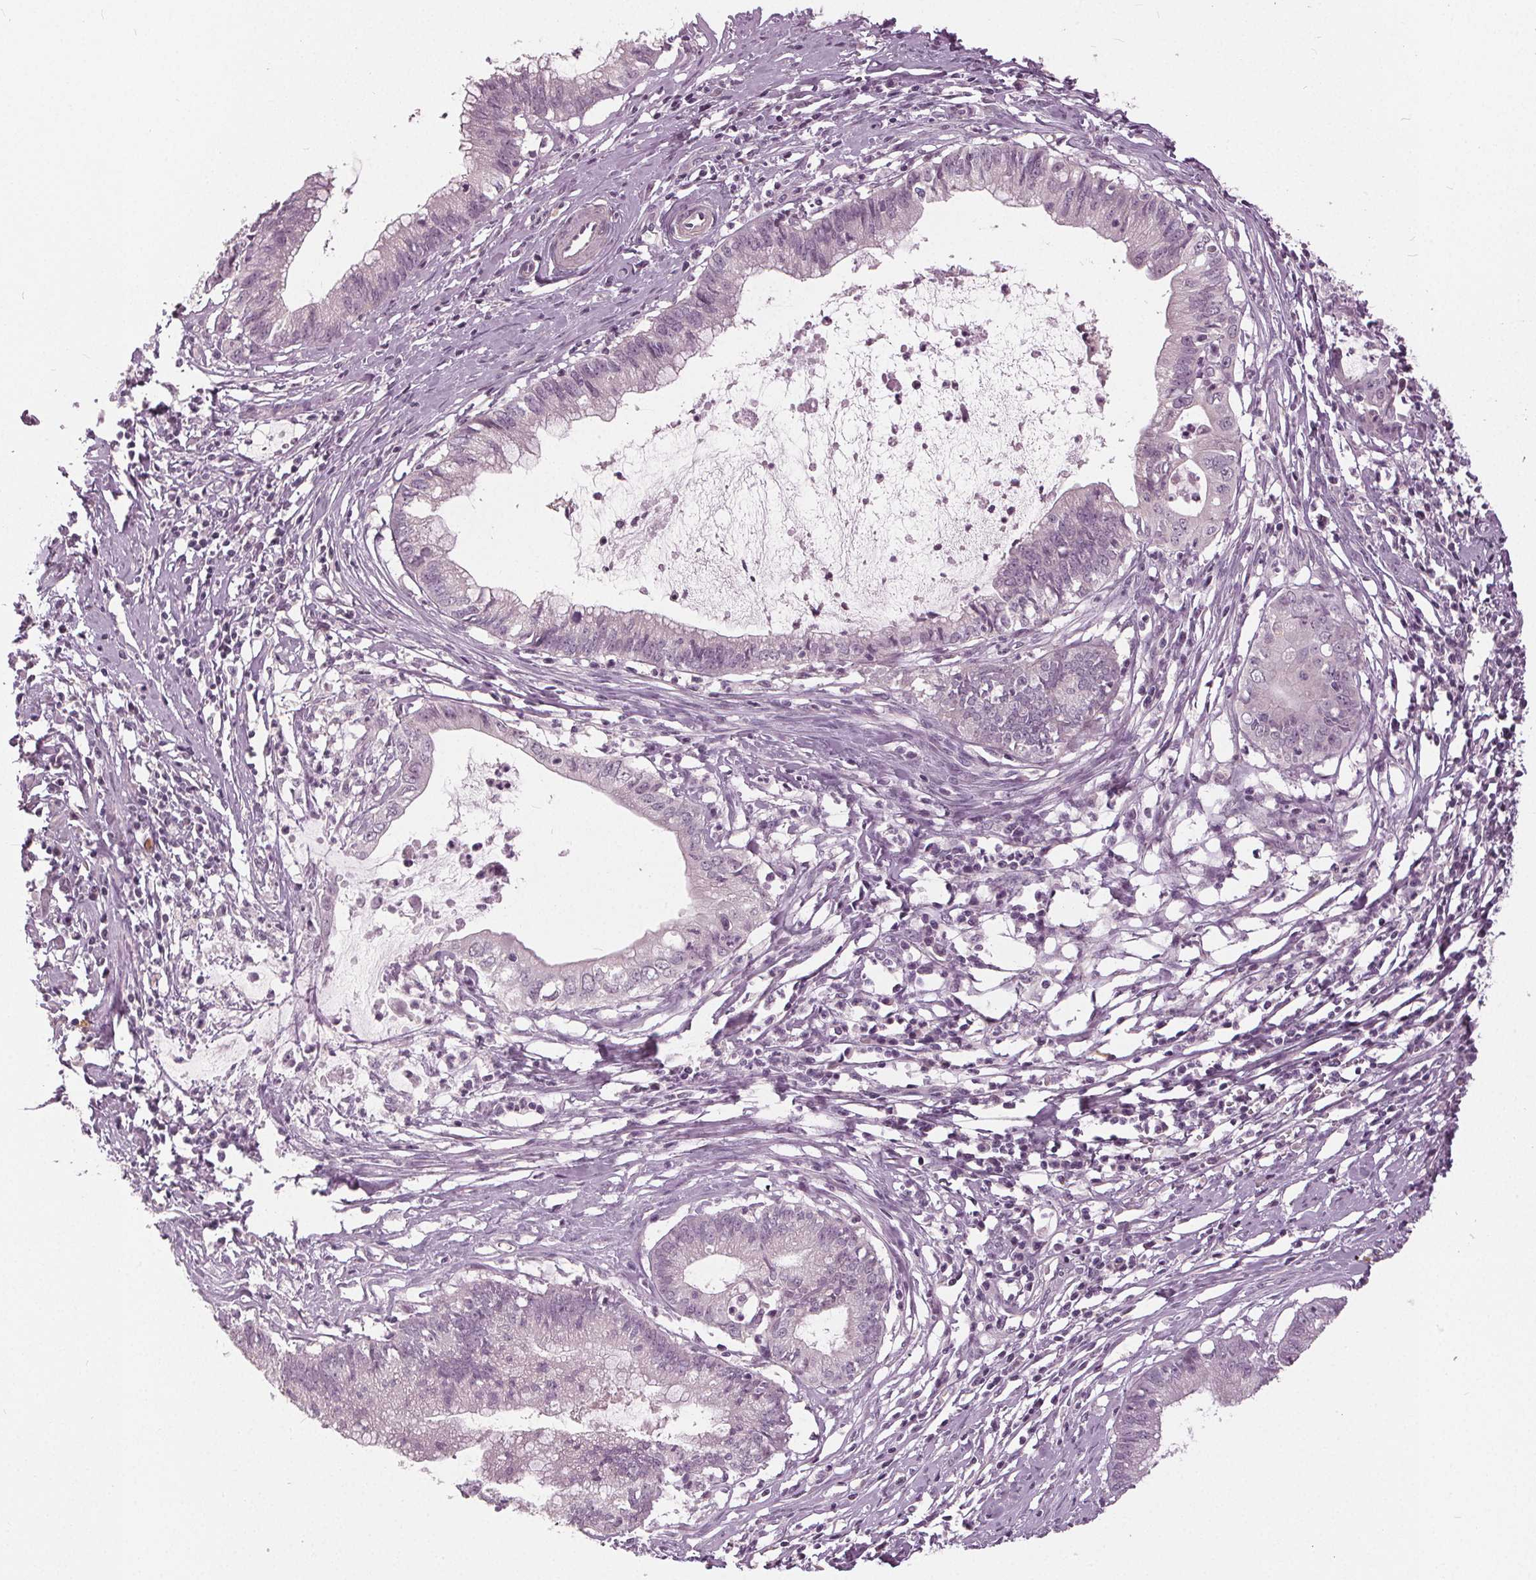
{"staining": {"intensity": "negative", "quantity": "none", "location": "none"}, "tissue": "cervical cancer", "cell_type": "Tumor cells", "image_type": "cancer", "snomed": [{"axis": "morphology", "description": "Normal tissue, NOS"}, {"axis": "morphology", "description": "Adenocarcinoma, NOS"}, {"axis": "topography", "description": "Cervix"}], "caption": "The micrograph exhibits no staining of tumor cells in cervical cancer.", "gene": "KLK13", "patient": {"sex": "female", "age": 38}}